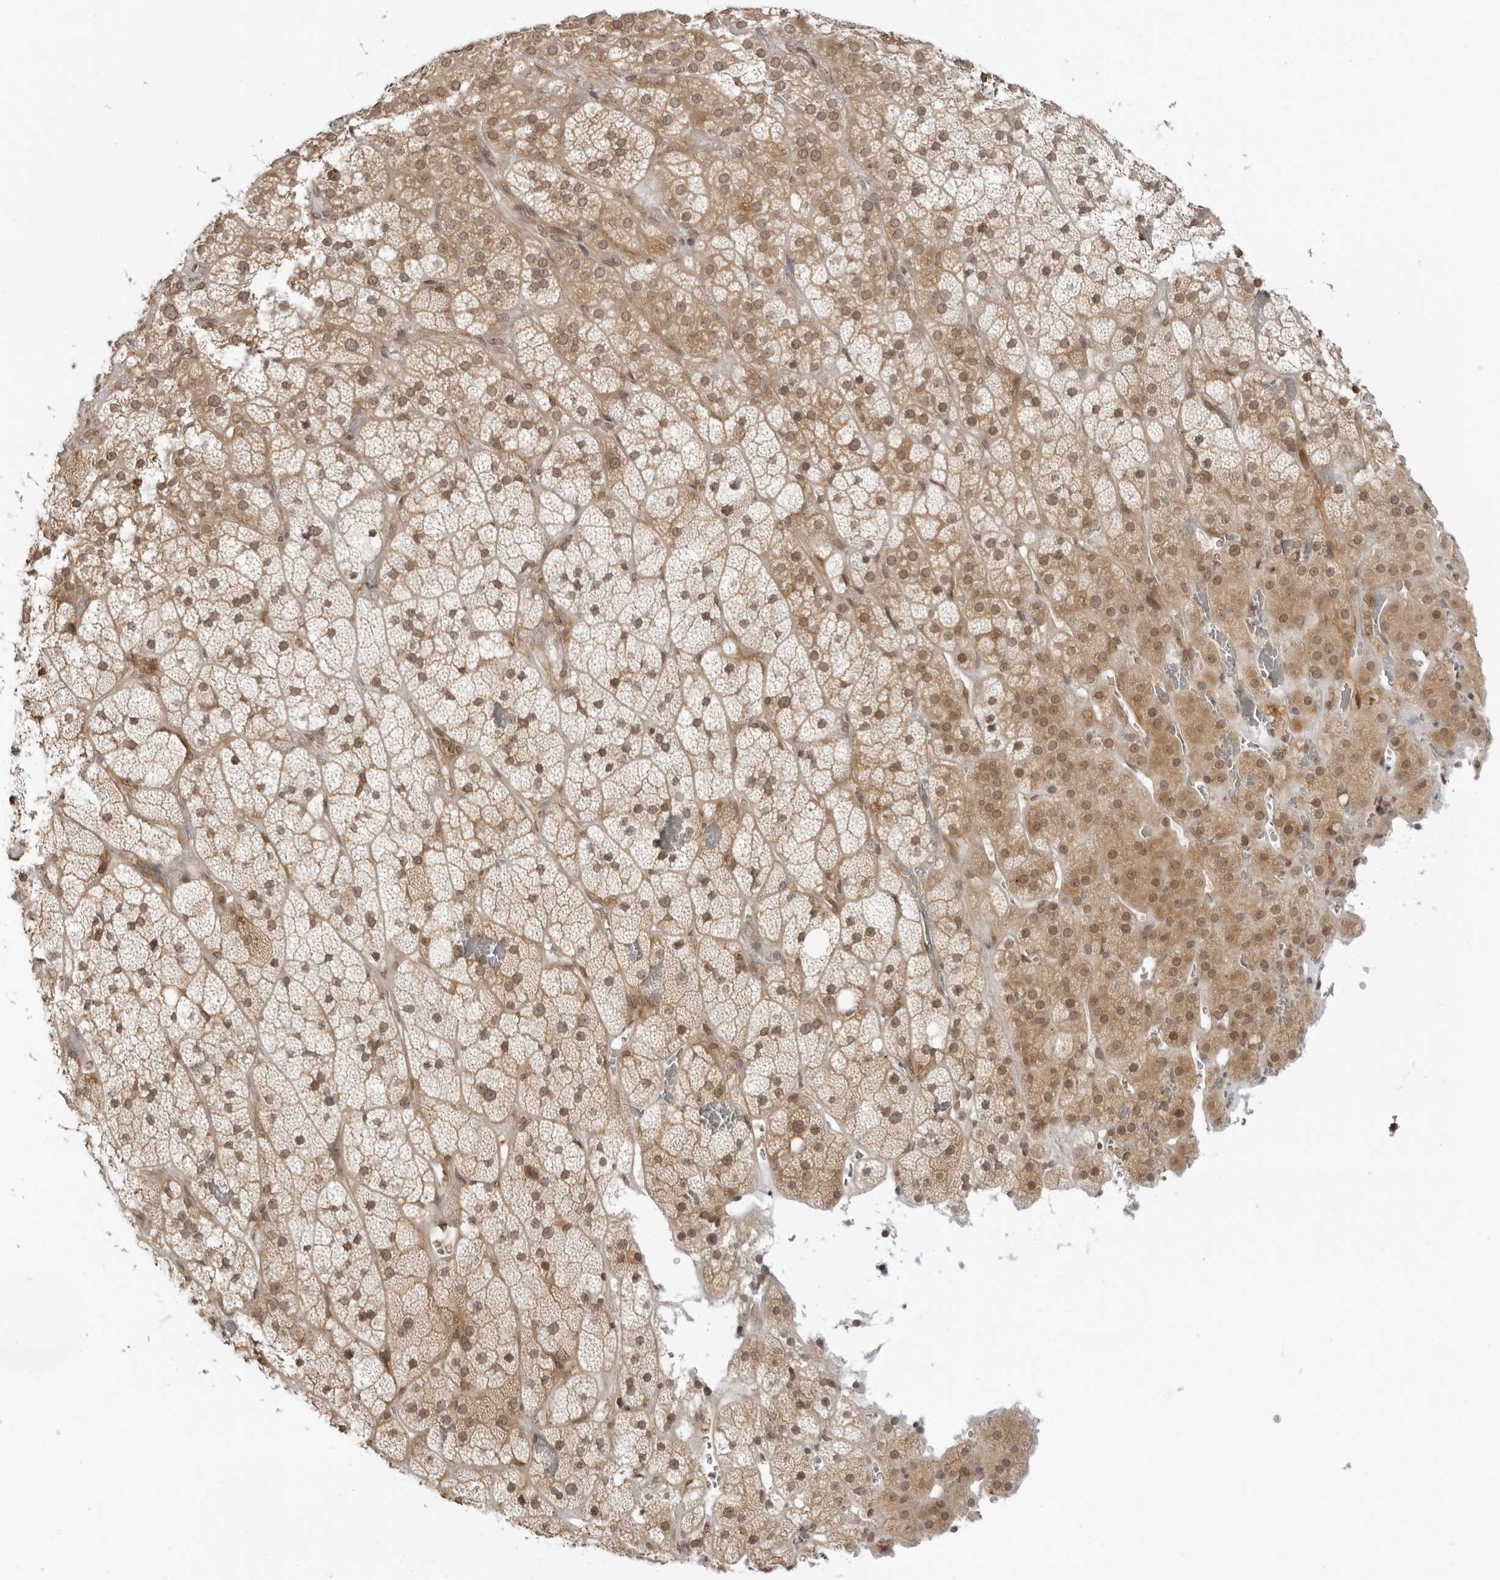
{"staining": {"intensity": "moderate", "quantity": ">75%", "location": "cytoplasmic/membranous,nuclear"}, "tissue": "adrenal gland", "cell_type": "Glandular cells", "image_type": "normal", "snomed": [{"axis": "morphology", "description": "Normal tissue, NOS"}, {"axis": "topography", "description": "Adrenal gland"}], "caption": "Glandular cells exhibit medium levels of moderate cytoplasmic/membranous,nuclear positivity in approximately >75% of cells in normal adrenal gland.", "gene": "PRRC2C", "patient": {"sex": "male", "age": 57}}